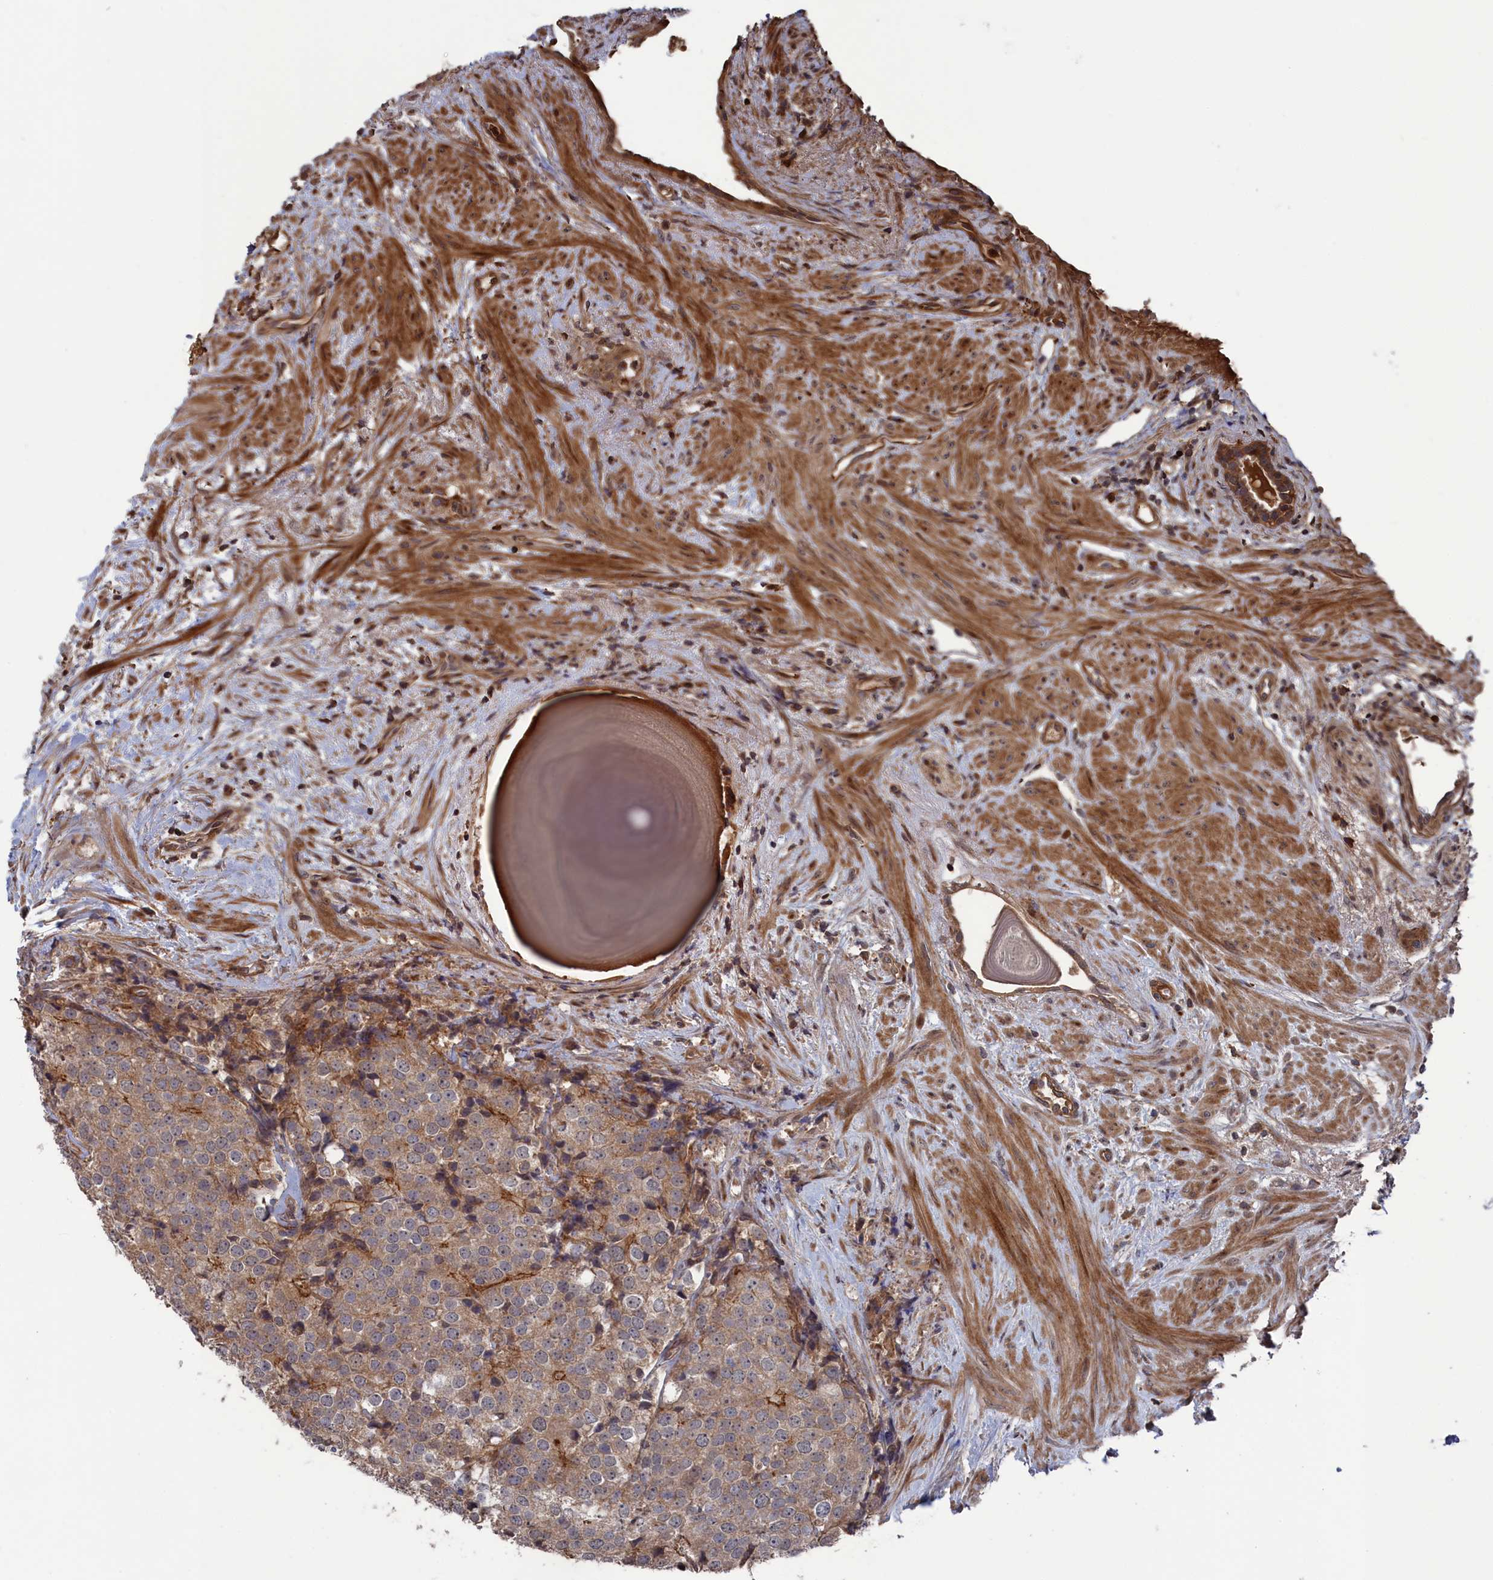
{"staining": {"intensity": "weak", "quantity": "<25%", "location": "cytoplasmic/membranous"}, "tissue": "prostate cancer", "cell_type": "Tumor cells", "image_type": "cancer", "snomed": [{"axis": "morphology", "description": "Adenocarcinoma, High grade"}, {"axis": "topography", "description": "Prostate"}], "caption": "This is an IHC photomicrograph of prostate cancer. There is no staining in tumor cells.", "gene": "PLA2G15", "patient": {"sex": "male", "age": 49}}